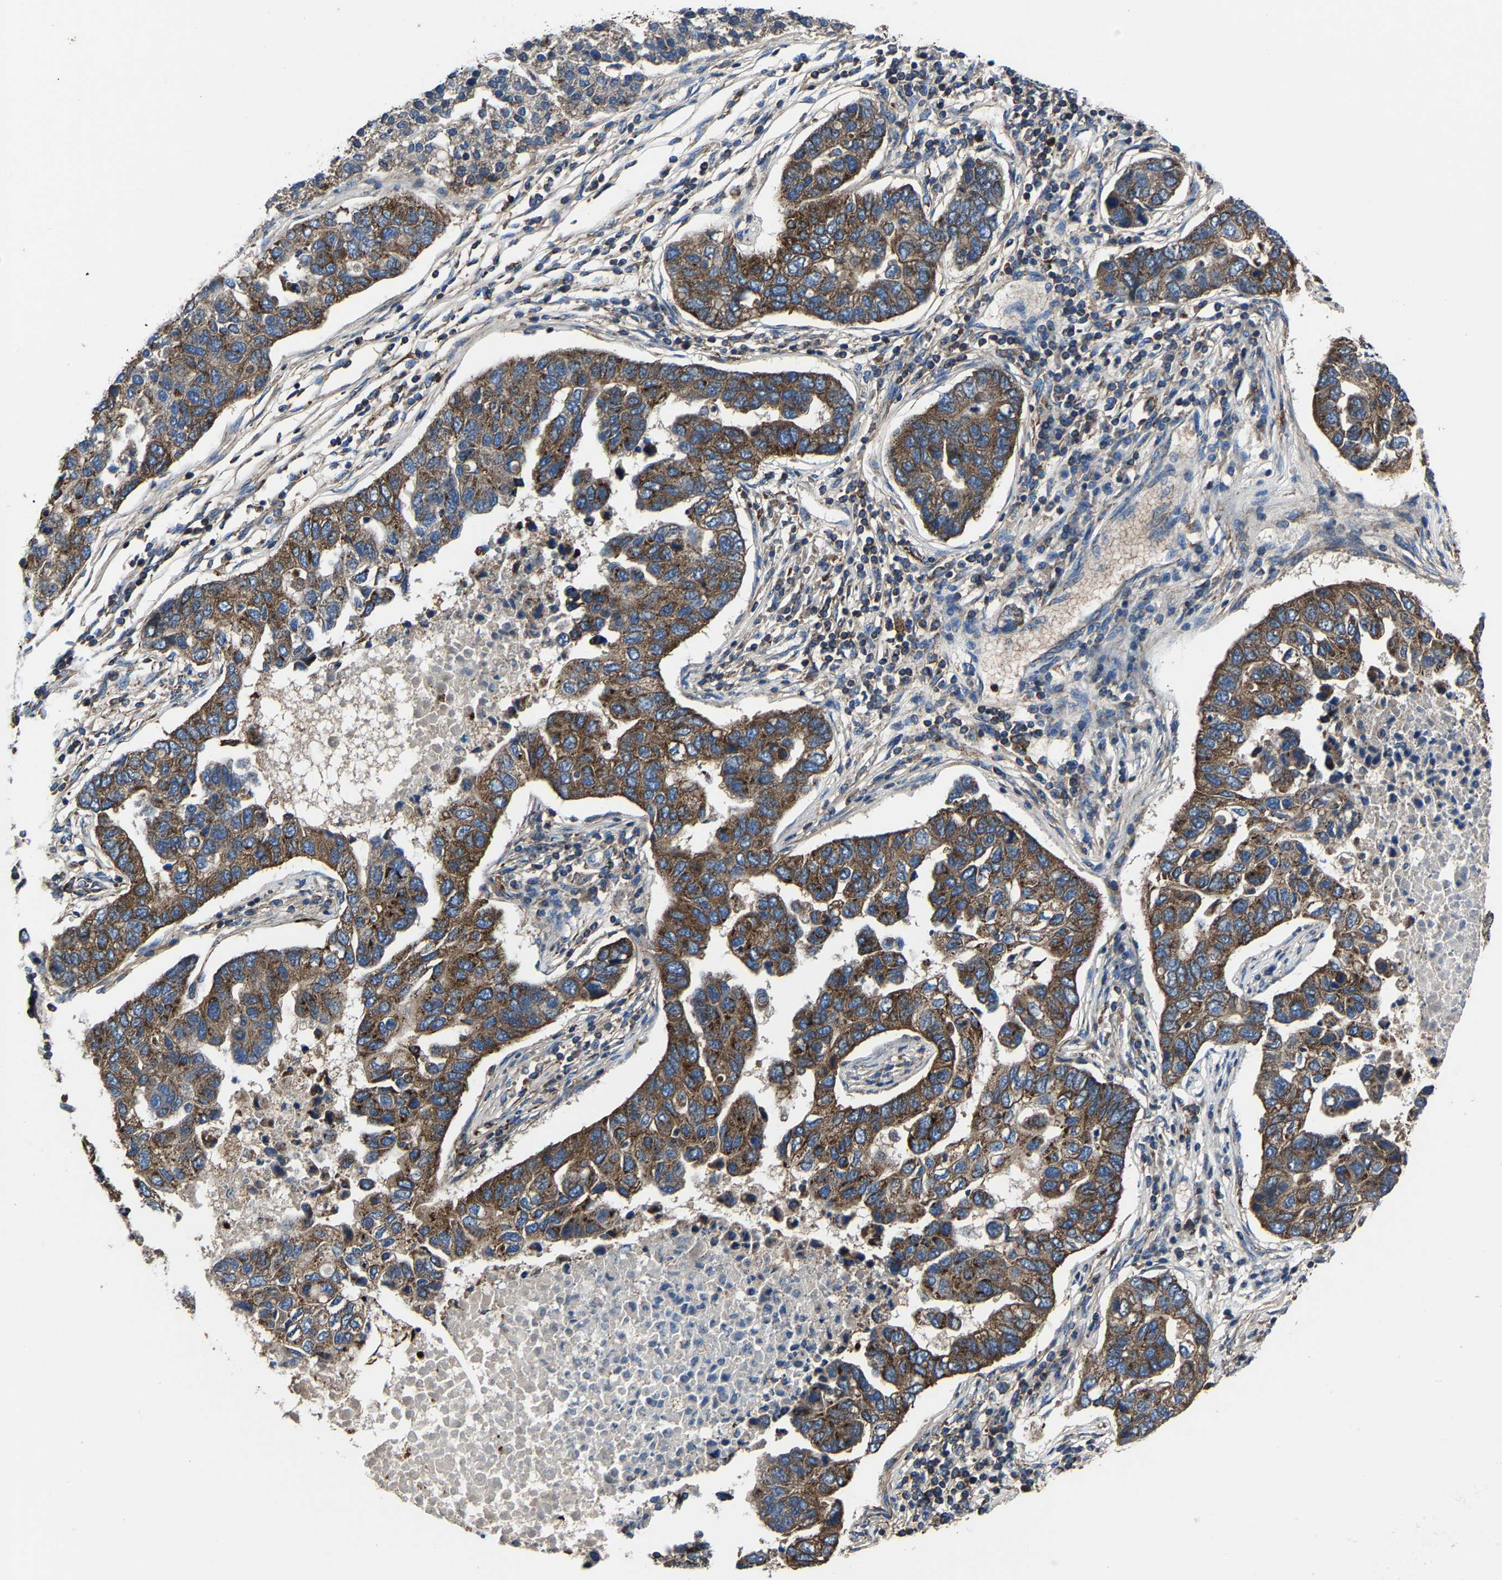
{"staining": {"intensity": "moderate", "quantity": ">75%", "location": "cytoplasmic/membranous"}, "tissue": "pancreatic cancer", "cell_type": "Tumor cells", "image_type": "cancer", "snomed": [{"axis": "morphology", "description": "Adenocarcinoma, NOS"}, {"axis": "topography", "description": "Pancreas"}], "caption": "Pancreatic cancer stained with immunohistochemistry (IHC) reveals moderate cytoplasmic/membranous expression in approximately >75% of tumor cells.", "gene": "KIAA1958", "patient": {"sex": "female", "age": 61}}